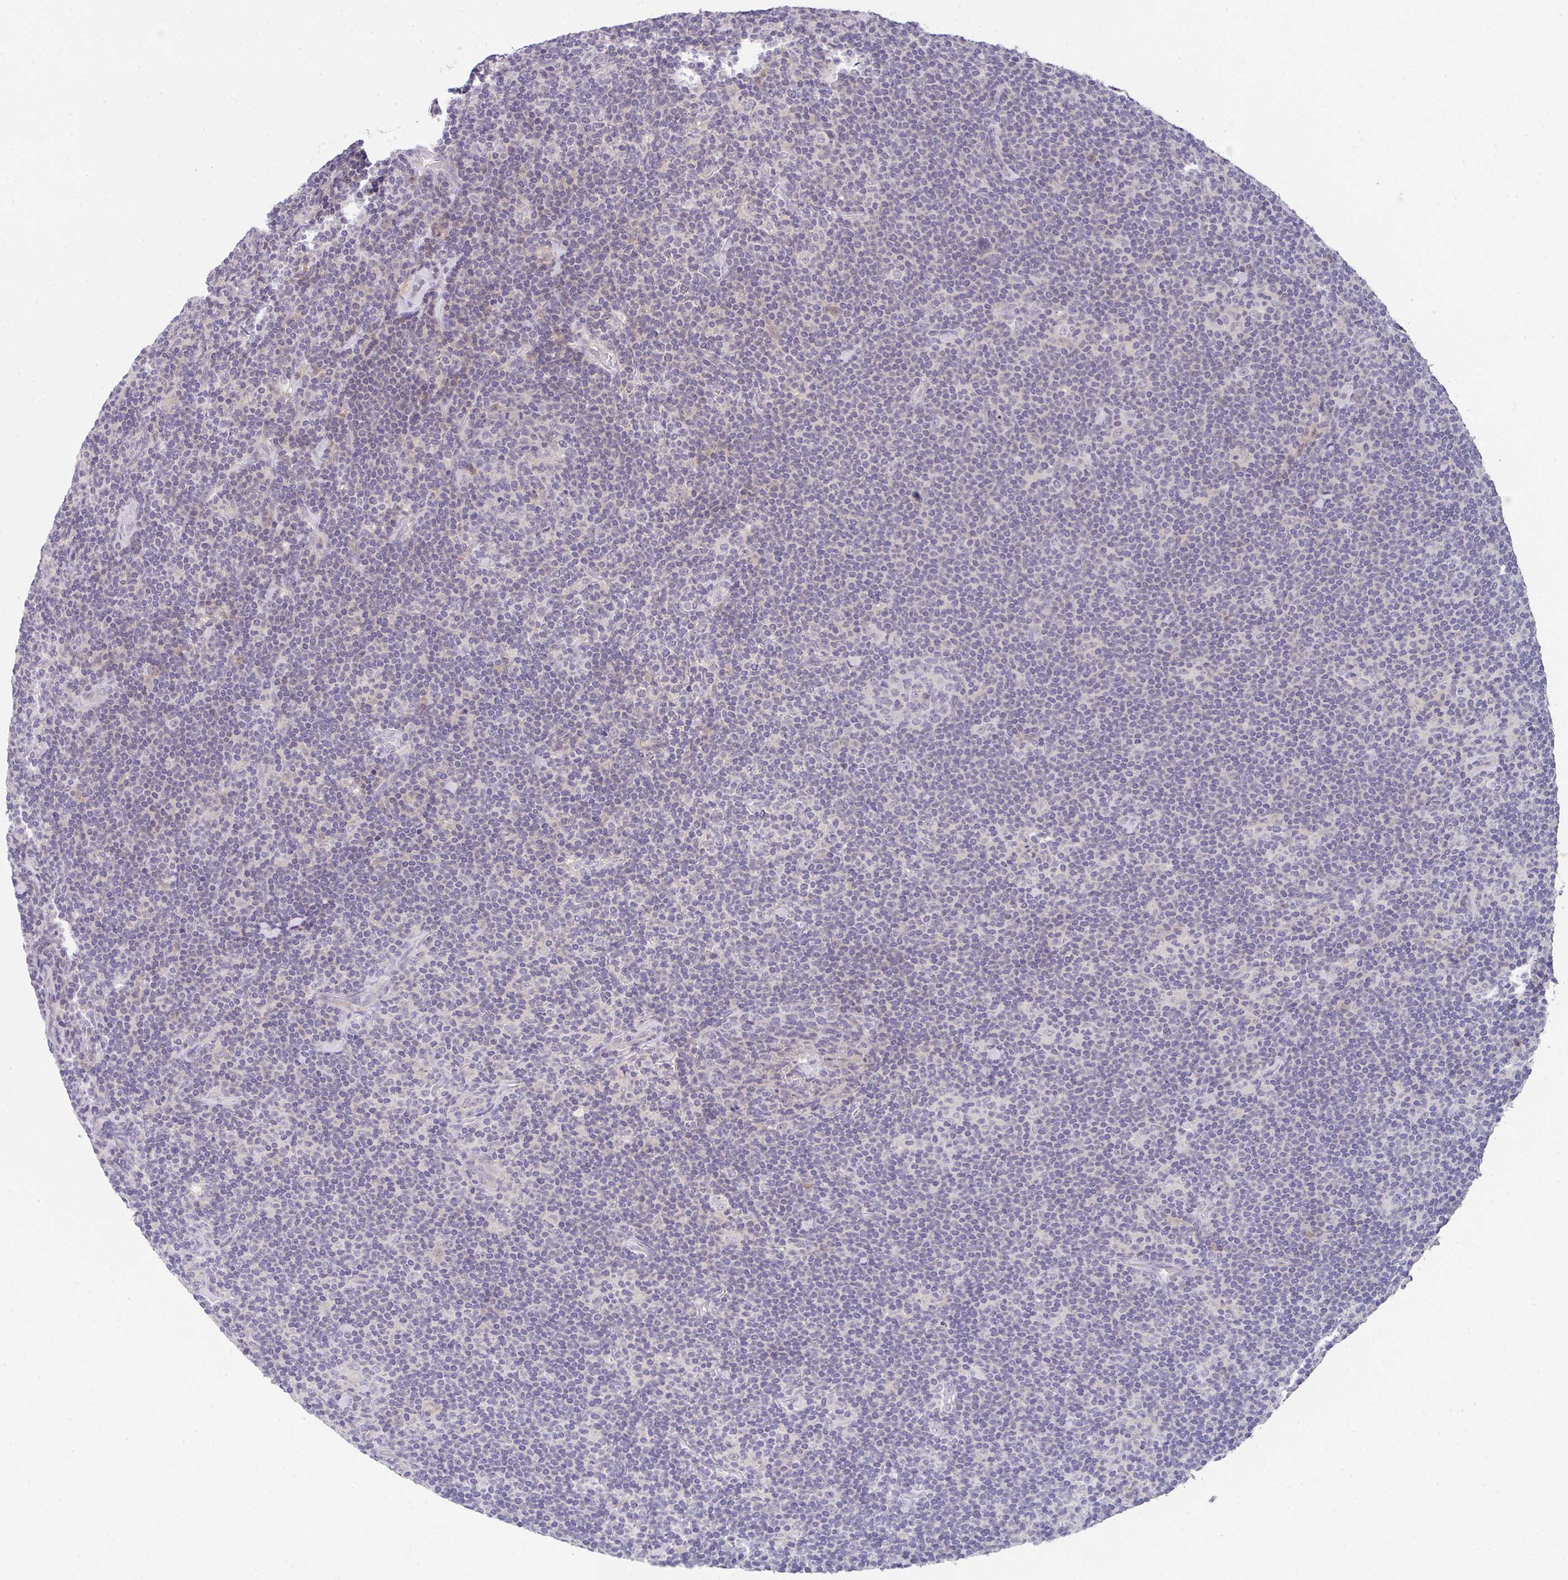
{"staining": {"intensity": "negative", "quantity": "none", "location": "none"}, "tissue": "lymphoma", "cell_type": "Tumor cells", "image_type": "cancer", "snomed": [{"axis": "morphology", "description": "Hodgkin's disease, NOS"}, {"axis": "topography", "description": "Lymph node"}], "caption": "The image reveals no significant expression in tumor cells of lymphoma.", "gene": "GLTPD2", "patient": {"sex": "female", "age": 57}}